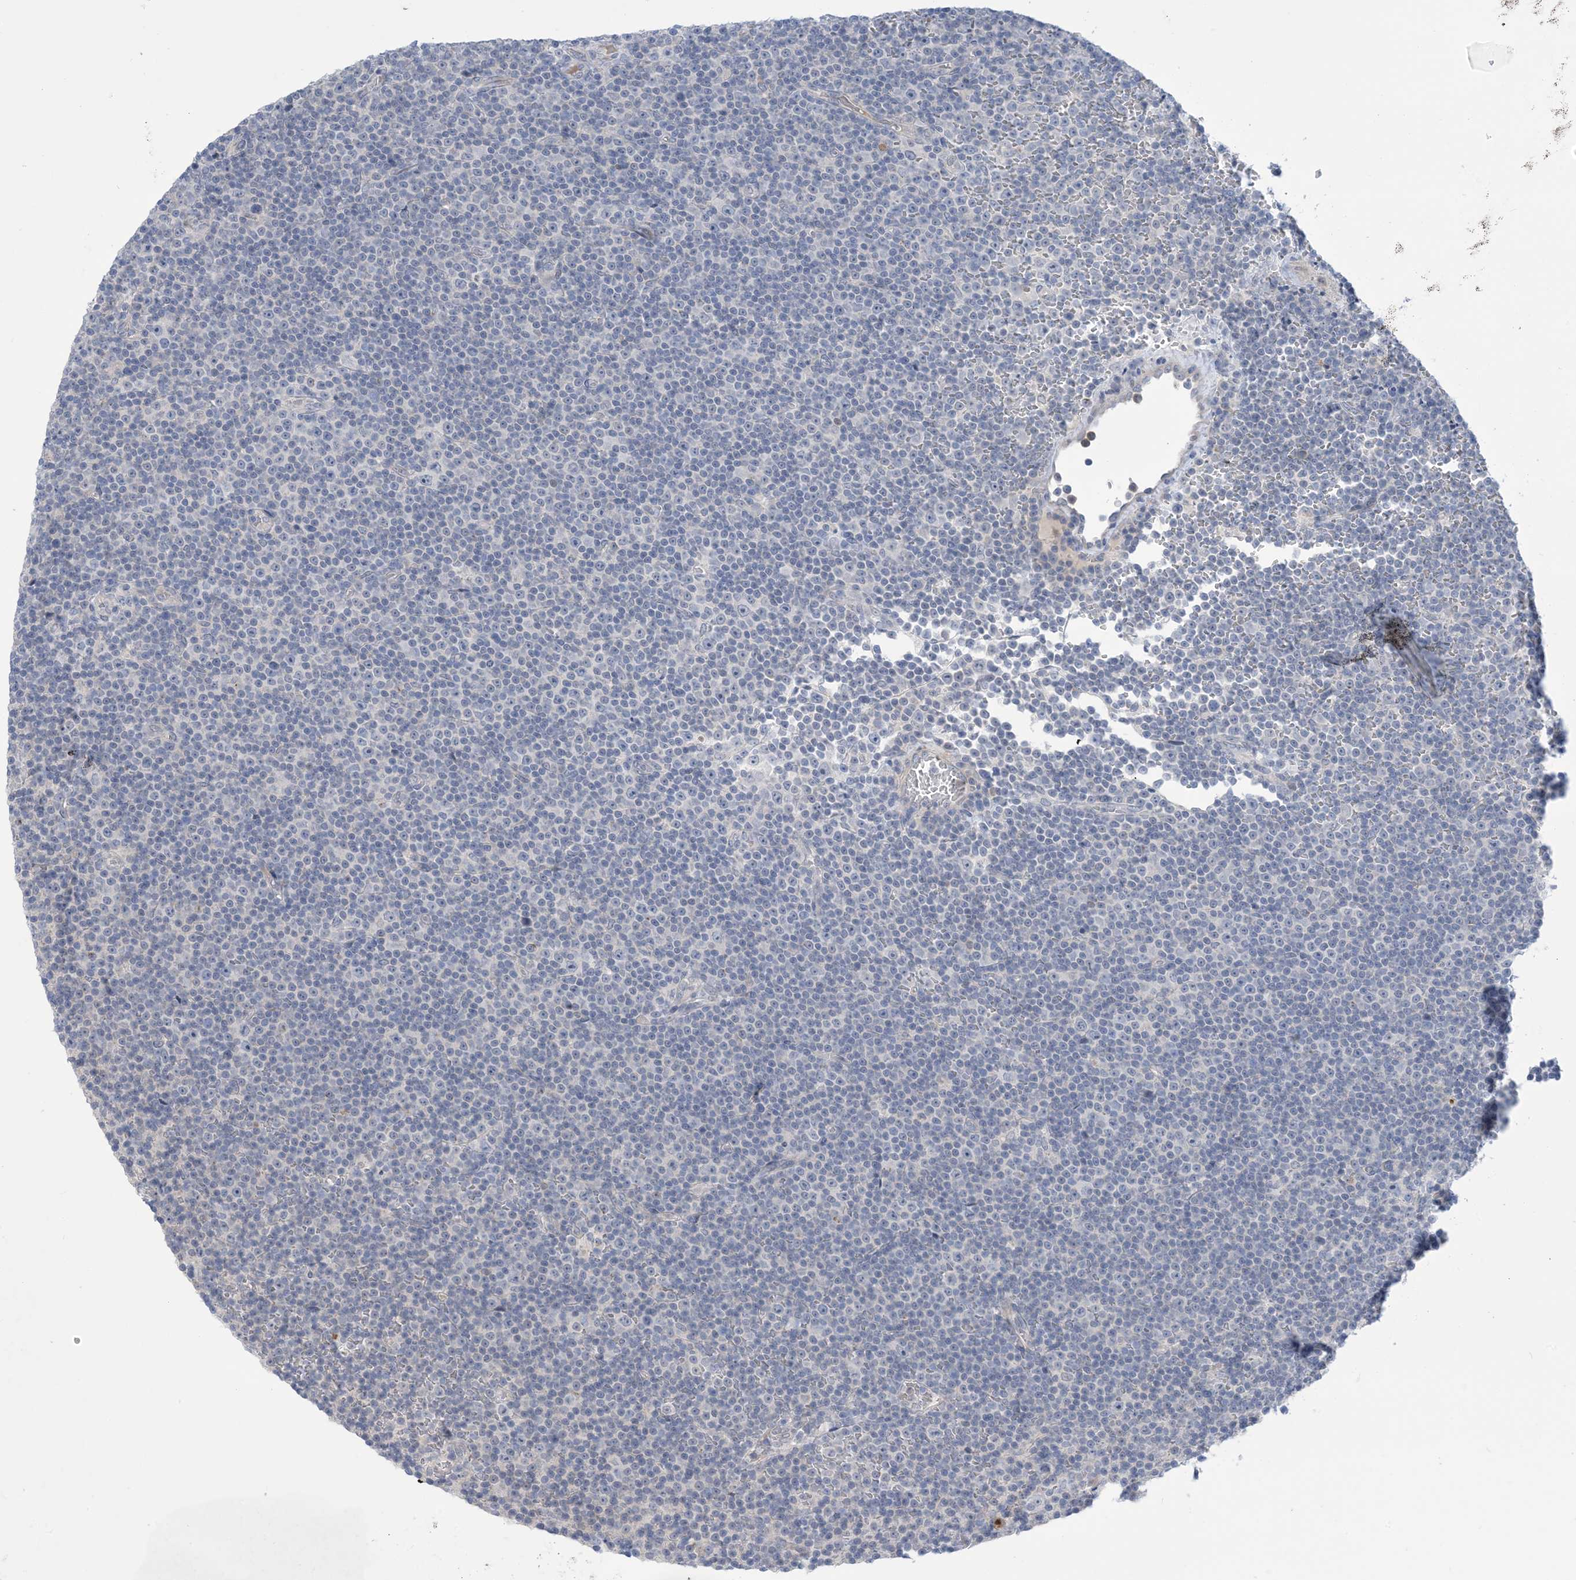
{"staining": {"intensity": "negative", "quantity": "none", "location": "none"}, "tissue": "lymphoma", "cell_type": "Tumor cells", "image_type": "cancer", "snomed": [{"axis": "morphology", "description": "Malignant lymphoma, non-Hodgkin's type, Low grade"}, {"axis": "topography", "description": "Lymph node"}], "caption": "Immunohistochemical staining of human lymphoma demonstrates no significant positivity in tumor cells. (Stains: DAB immunohistochemistry (IHC) with hematoxylin counter stain, Microscopy: brightfield microscopy at high magnification).", "gene": "TTYH1", "patient": {"sex": "female", "age": 67}}